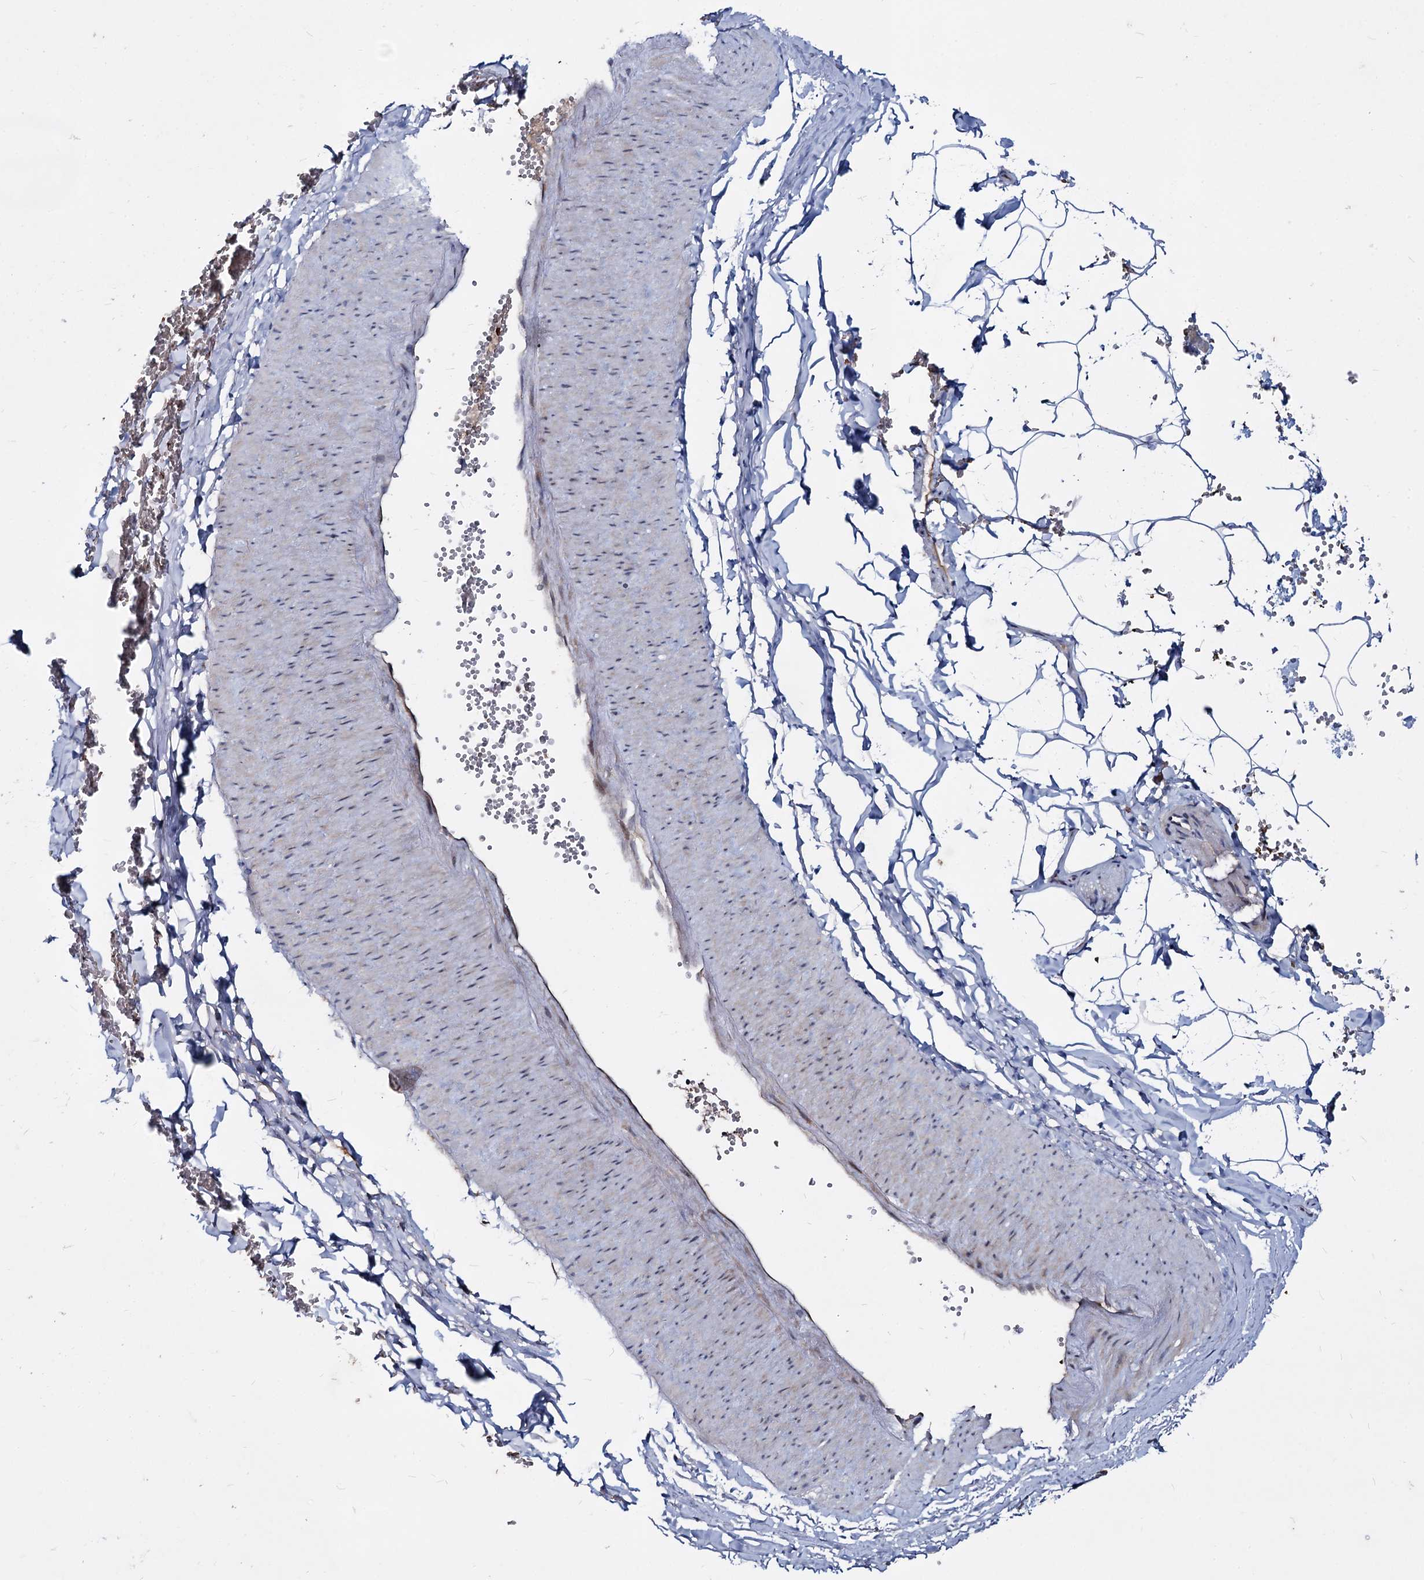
{"staining": {"intensity": "negative", "quantity": "none", "location": "none"}, "tissue": "adipose tissue", "cell_type": "Adipocytes", "image_type": "normal", "snomed": [{"axis": "morphology", "description": "Normal tissue, NOS"}, {"axis": "topography", "description": "Gallbladder"}, {"axis": "topography", "description": "Peripheral nerve tissue"}], "caption": "IHC image of unremarkable adipose tissue: human adipose tissue stained with DAB (3,3'-diaminobenzidine) shows no significant protein positivity in adipocytes.", "gene": "RNF6", "patient": {"sex": "male", "age": 38}}